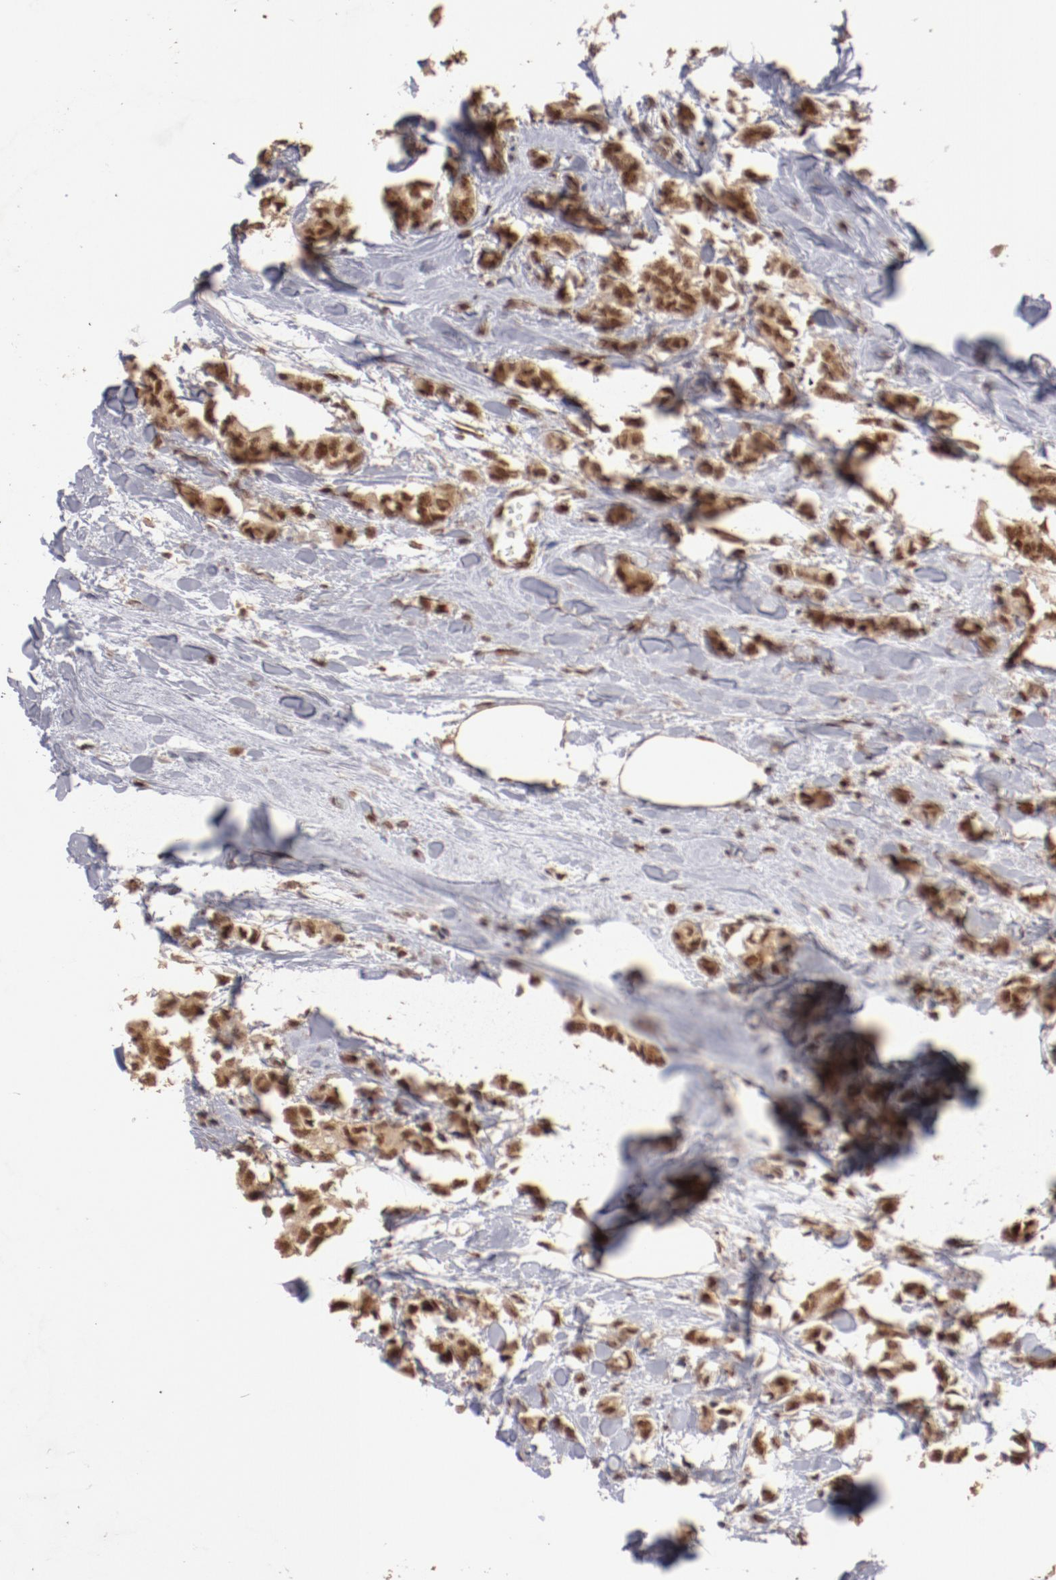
{"staining": {"intensity": "strong", "quantity": ">75%", "location": "cytoplasmic/membranous,nuclear"}, "tissue": "breast cancer", "cell_type": "Tumor cells", "image_type": "cancer", "snomed": [{"axis": "morphology", "description": "Duct carcinoma"}, {"axis": "topography", "description": "Breast"}], "caption": "This is a histology image of immunohistochemistry staining of invasive ductal carcinoma (breast), which shows strong positivity in the cytoplasmic/membranous and nuclear of tumor cells.", "gene": "CLOCK", "patient": {"sex": "female", "age": 84}}